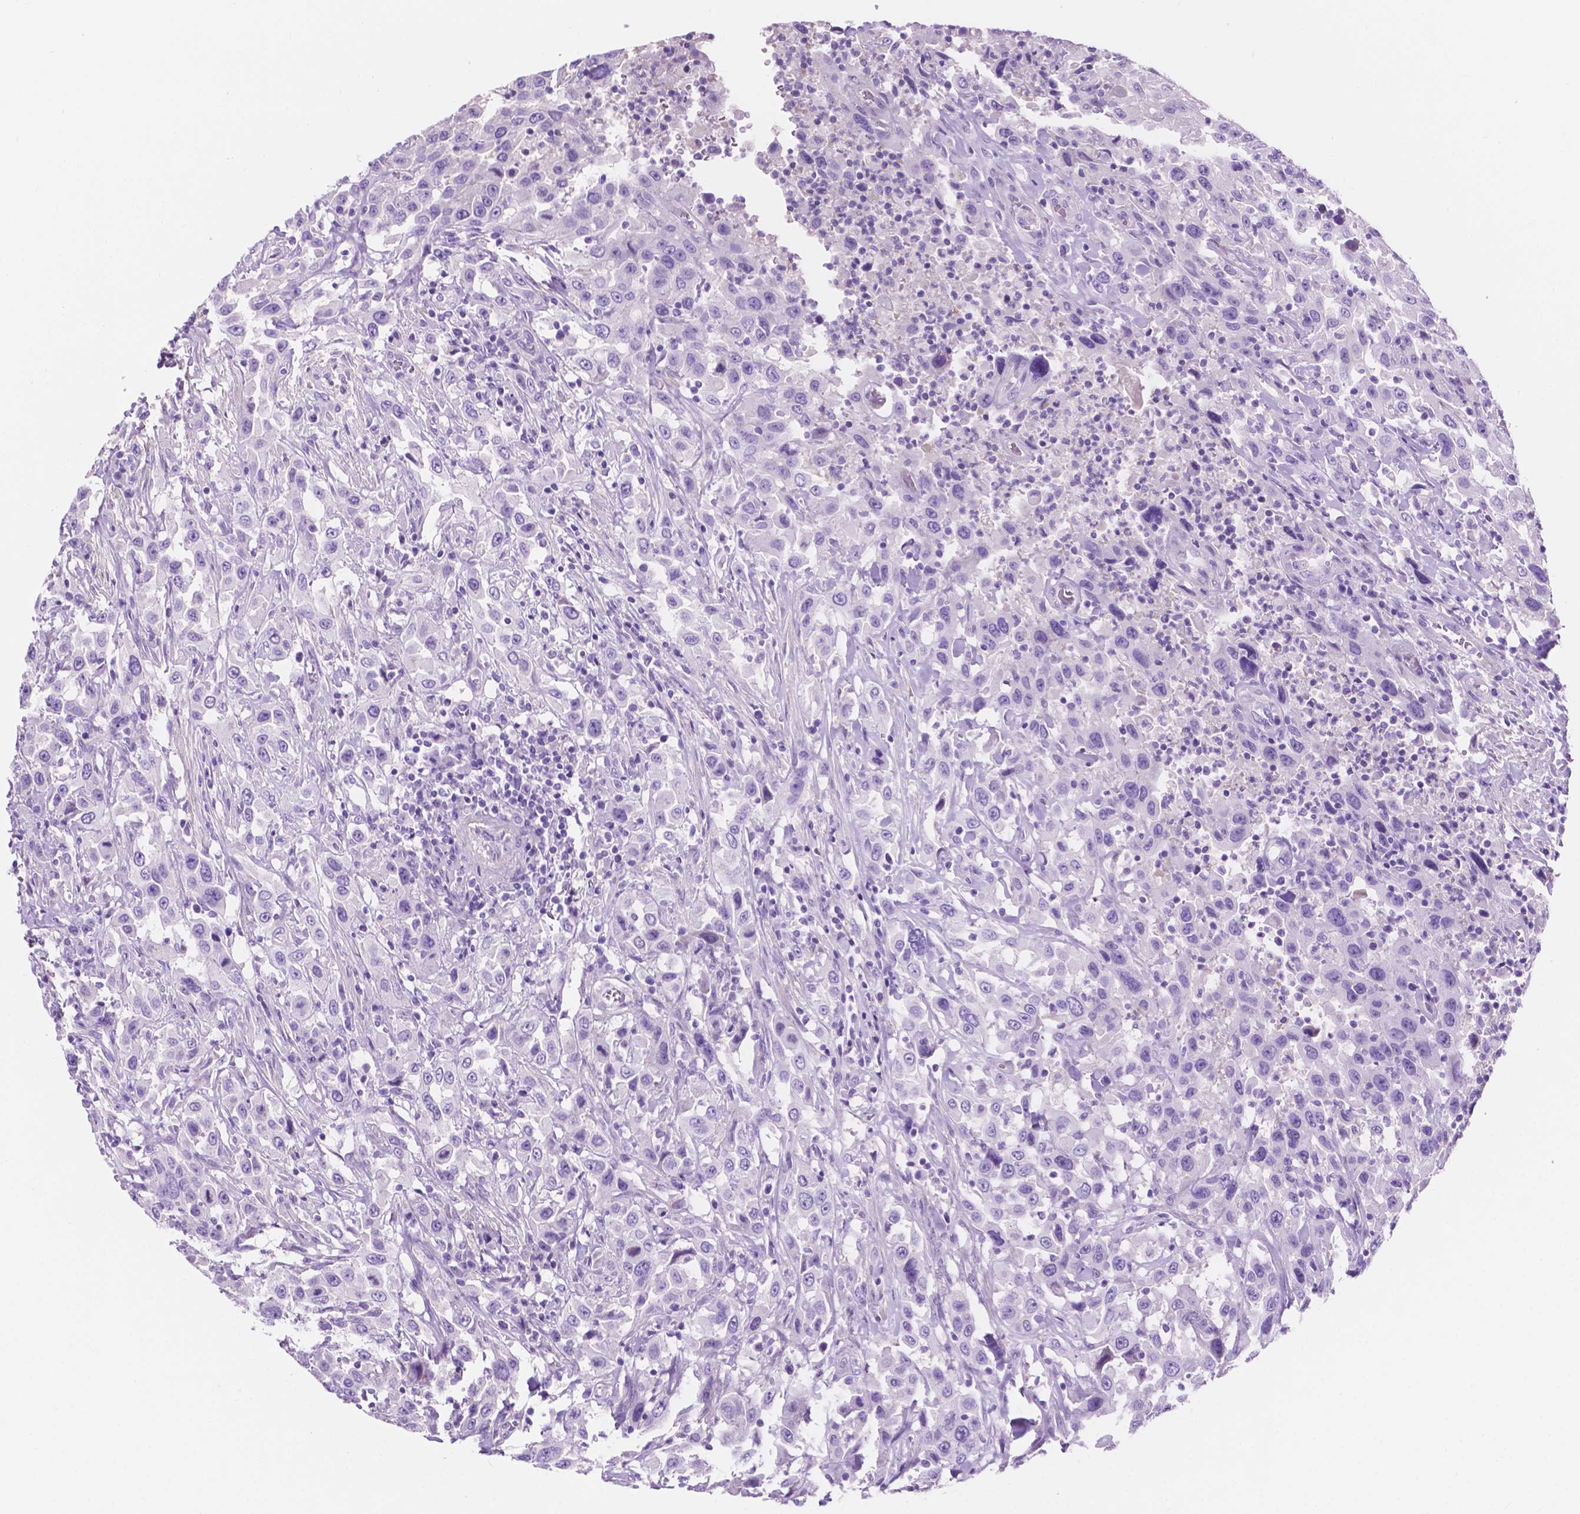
{"staining": {"intensity": "negative", "quantity": "none", "location": "none"}, "tissue": "urothelial cancer", "cell_type": "Tumor cells", "image_type": "cancer", "snomed": [{"axis": "morphology", "description": "Urothelial carcinoma, High grade"}, {"axis": "topography", "description": "Urinary bladder"}], "caption": "This is a micrograph of IHC staining of urothelial cancer, which shows no staining in tumor cells.", "gene": "IGFN1", "patient": {"sex": "male", "age": 61}}